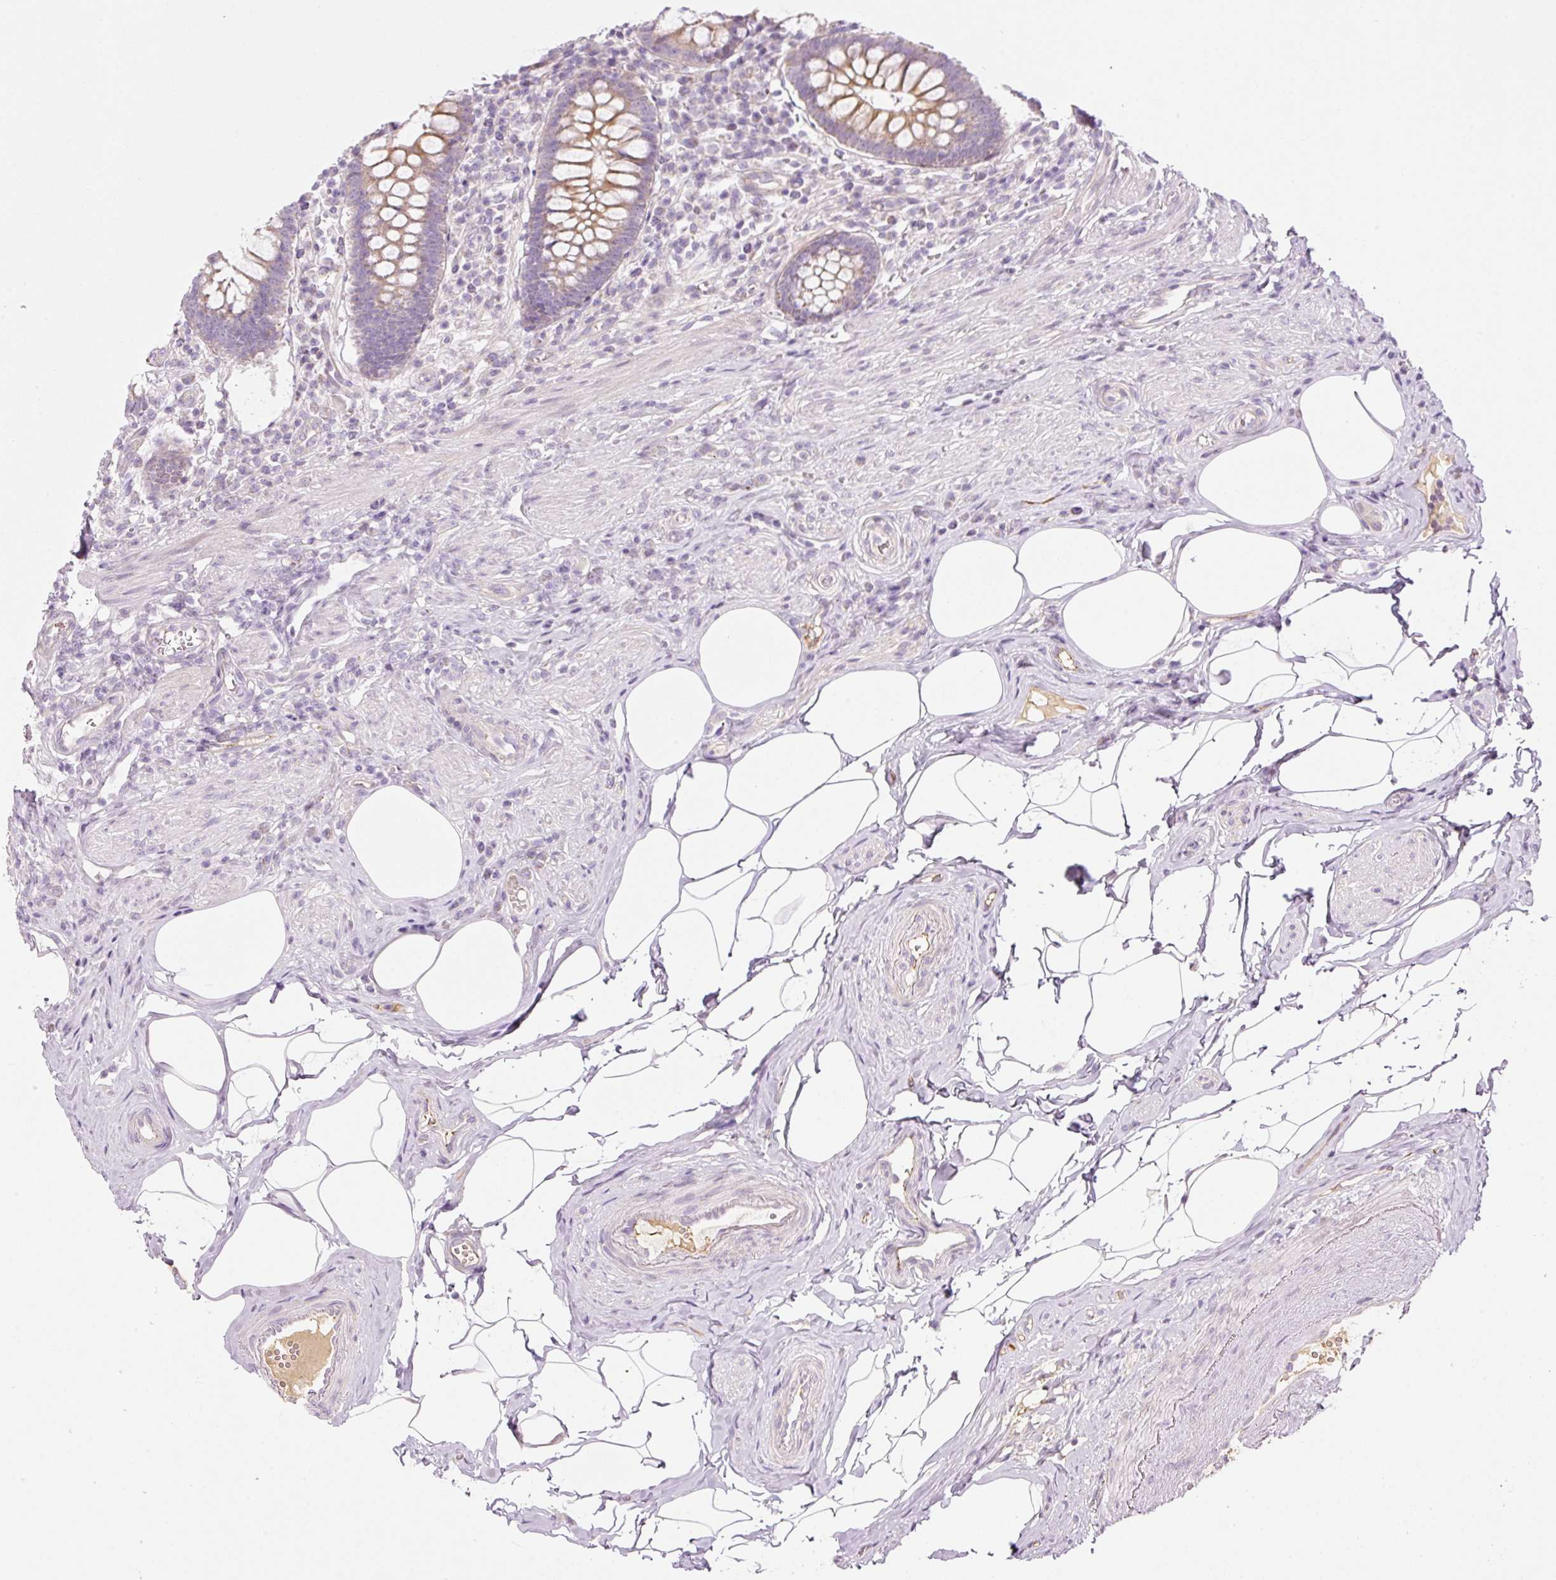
{"staining": {"intensity": "moderate", "quantity": "25%-75%", "location": "cytoplasmic/membranous"}, "tissue": "appendix", "cell_type": "Glandular cells", "image_type": "normal", "snomed": [{"axis": "morphology", "description": "Normal tissue, NOS"}, {"axis": "topography", "description": "Appendix"}], "caption": "Protein analysis of unremarkable appendix shows moderate cytoplasmic/membranous positivity in about 25%-75% of glandular cells. (Stains: DAB in brown, nuclei in blue, Microscopy: brightfield microscopy at high magnification).", "gene": "KPNA5", "patient": {"sex": "female", "age": 56}}